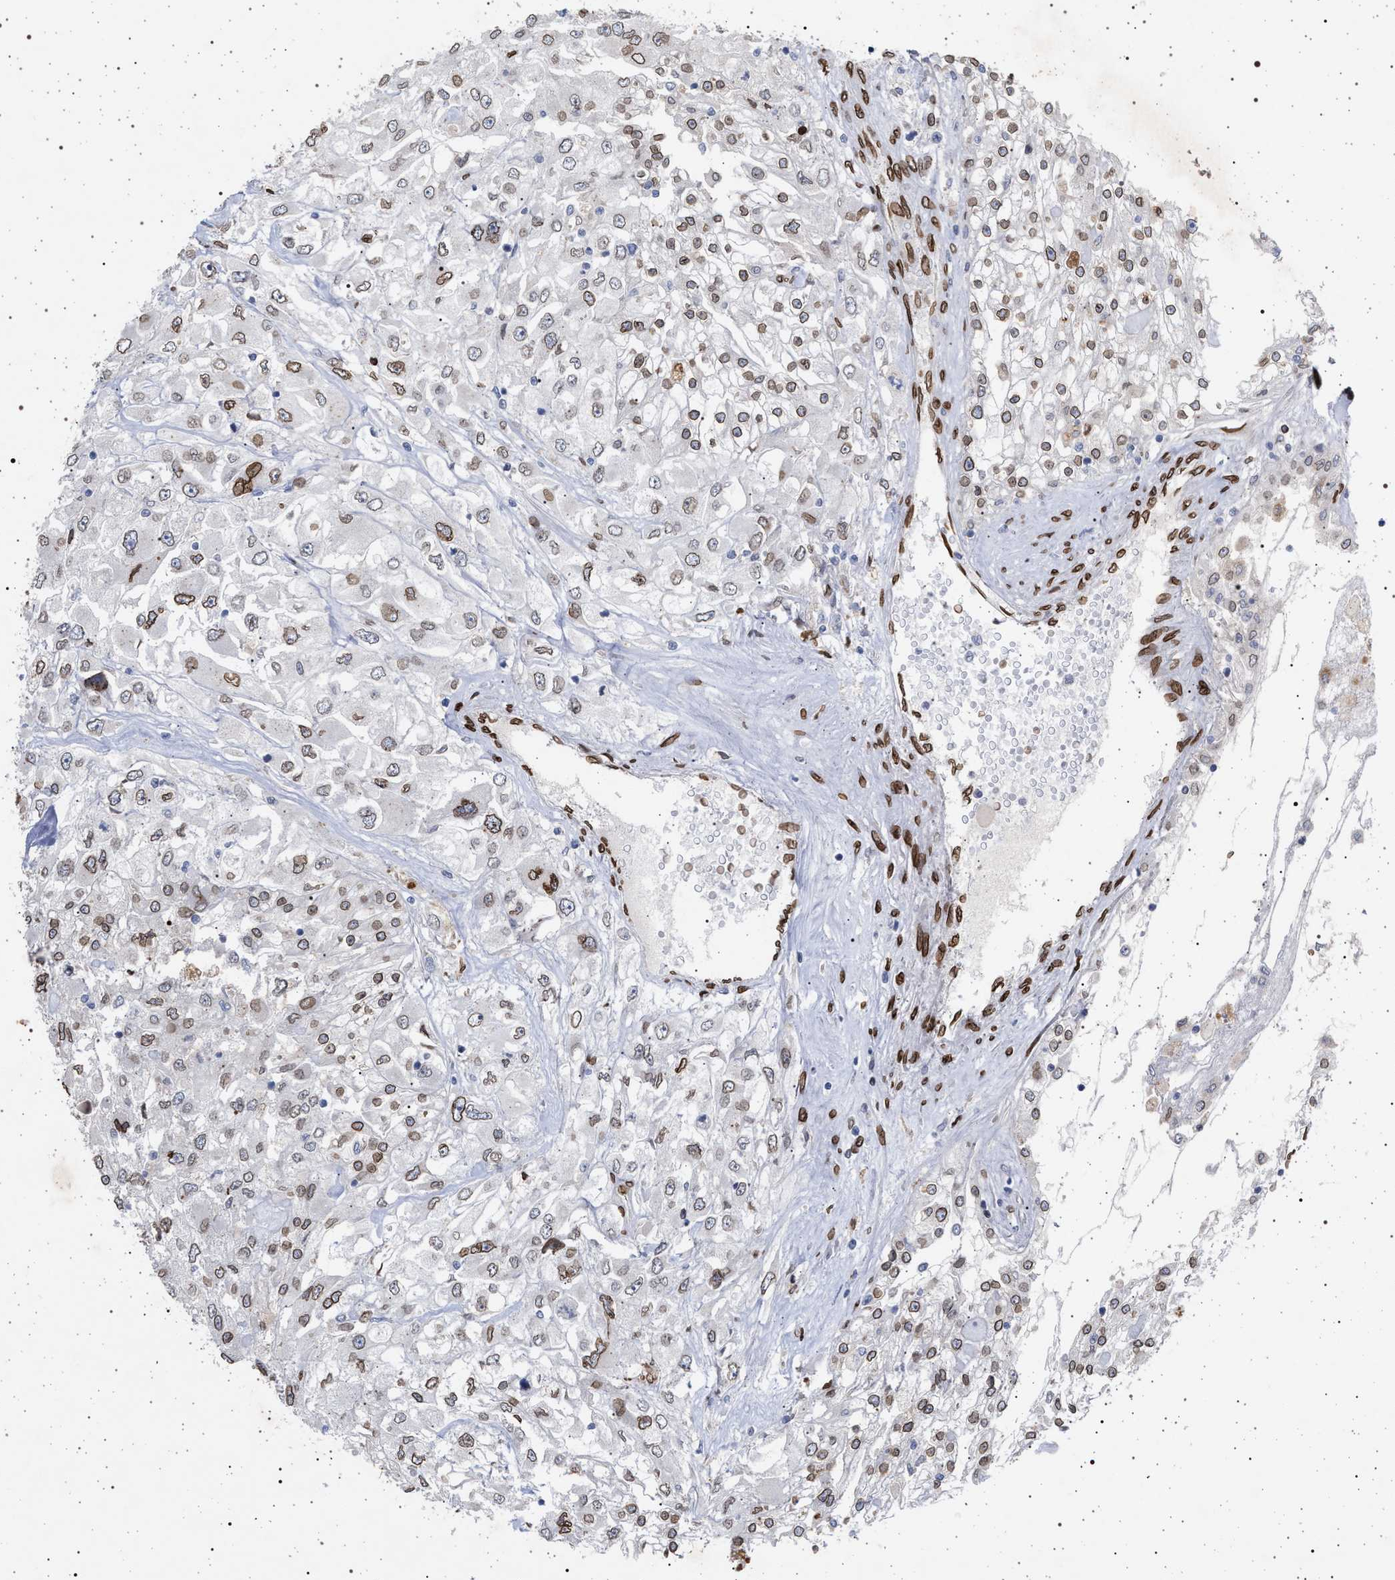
{"staining": {"intensity": "moderate", "quantity": "25%-75%", "location": "cytoplasmic/membranous,nuclear"}, "tissue": "renal cancer", "cell_type": "Tumor cells", "image_type": "cancer", "snomed": [{"axis": "morphology", "description": "Adenocarcinoma, NOS"}, {"axis": "topography", "description": "Kidney"}], "caption": "Immunohistochemical staining of renal cancer reveals medium levels of moderate cytoplasmic/membranous and nuclear protein expression in approximately 25%-75% of tumor cells.", "gene": "ING2", "patient": {"sex": "female", "age": 52}}